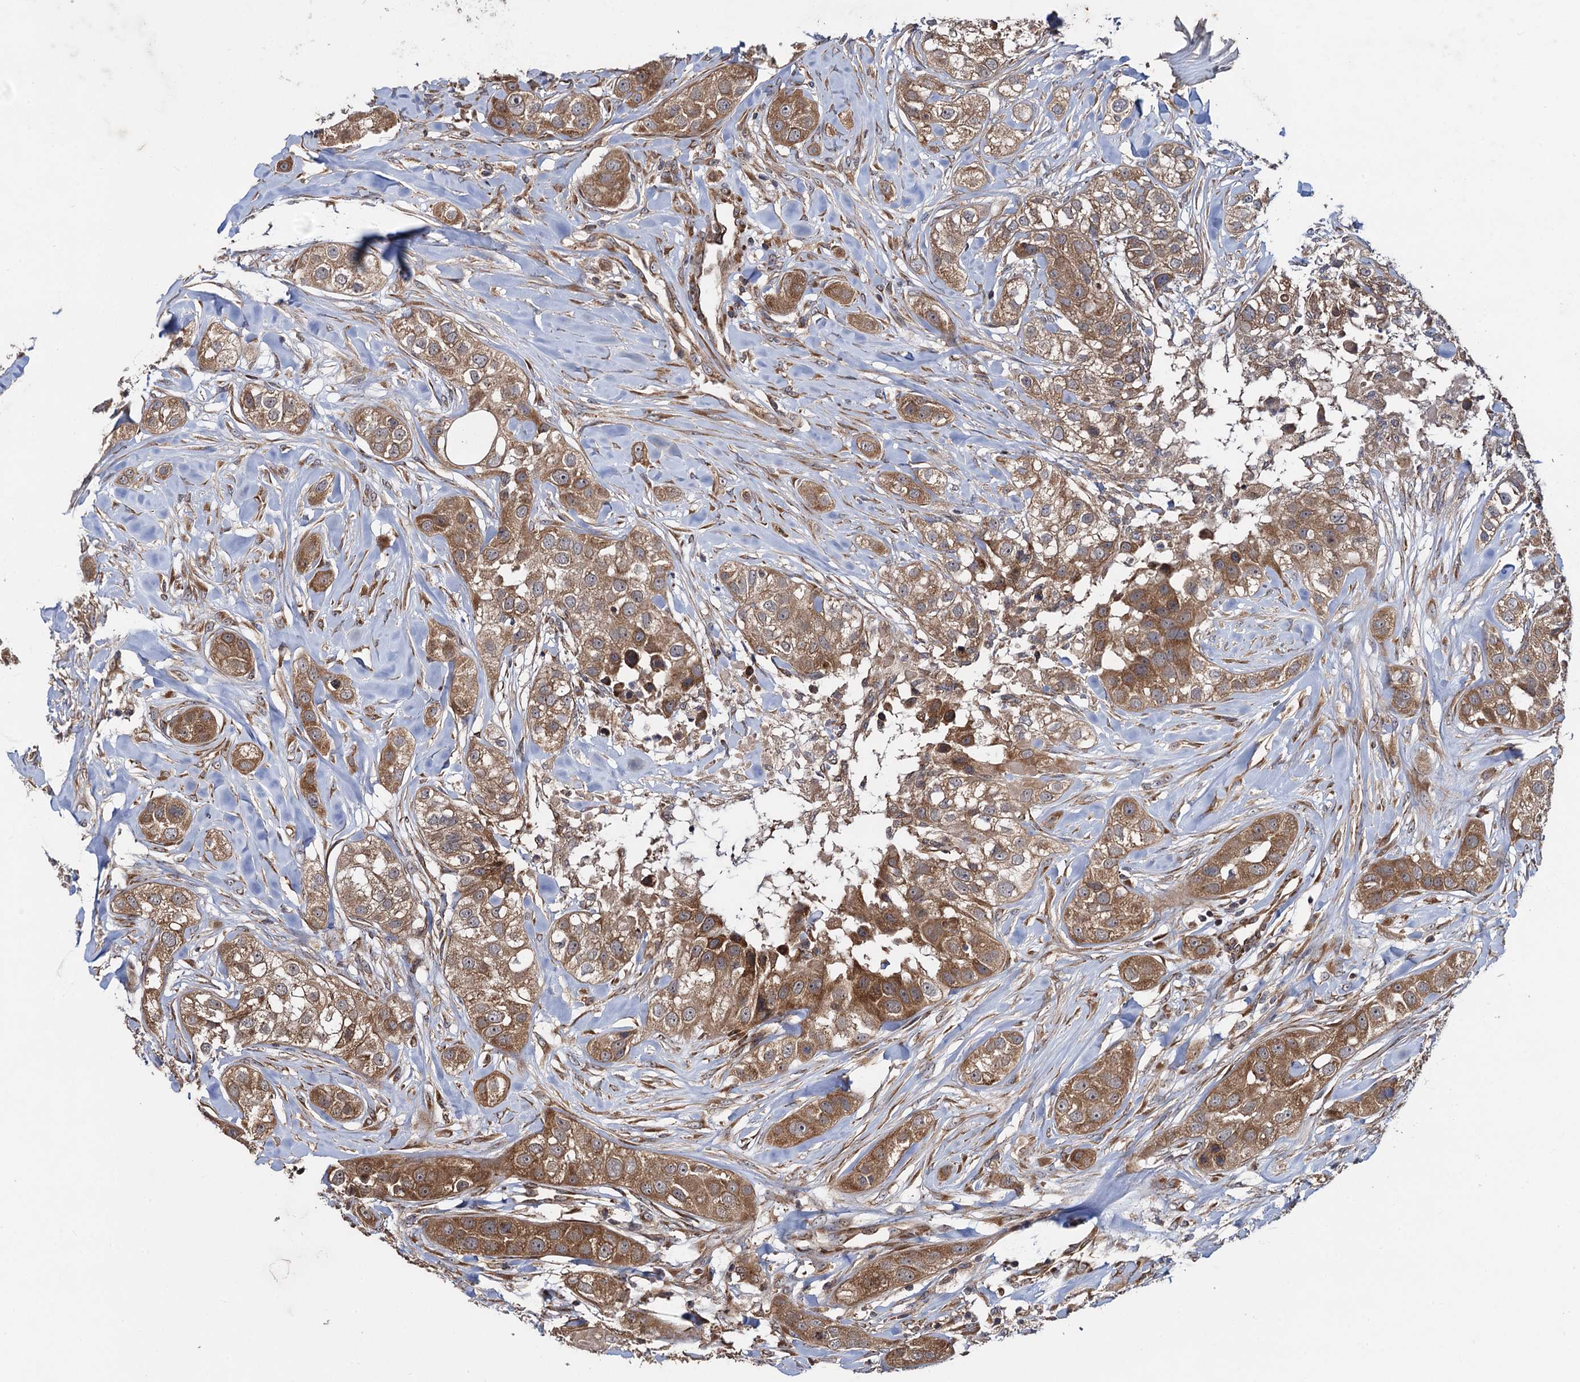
{"staining": {"intensity": "moderate", "quantity": ">75%", "location": "cytoplasmic/membranous"}, "tissue": "head and neck cancer", "cell_type": "Tumor cells", "image_type": "cancer", "snomed": [{"axis": "morphology", "description": "Normal tissue, NOS"}, {"axis": "morphology", "description": "Squamous cell carcinoma, NOS"}, {"axis": "topography", "description": "Skeletal muscle"}, {"axis": "topography", "description": "Head-Neck"}], "caption": "DAB (3,3'-diaminobenzidine) immunohistochemical staining of head and neck cancer (squamous cell carcinoma) reveals moderate cytoplasmic/membranous protein positivity in about >75% of tumor cells. The protein of interest is stained brown, and the nuclei are stained in blue (DAB IHC with brightfield microscopy, high magnification).", "gene": "HAUS1", "patient": {"sex": "male", "age": 51}}